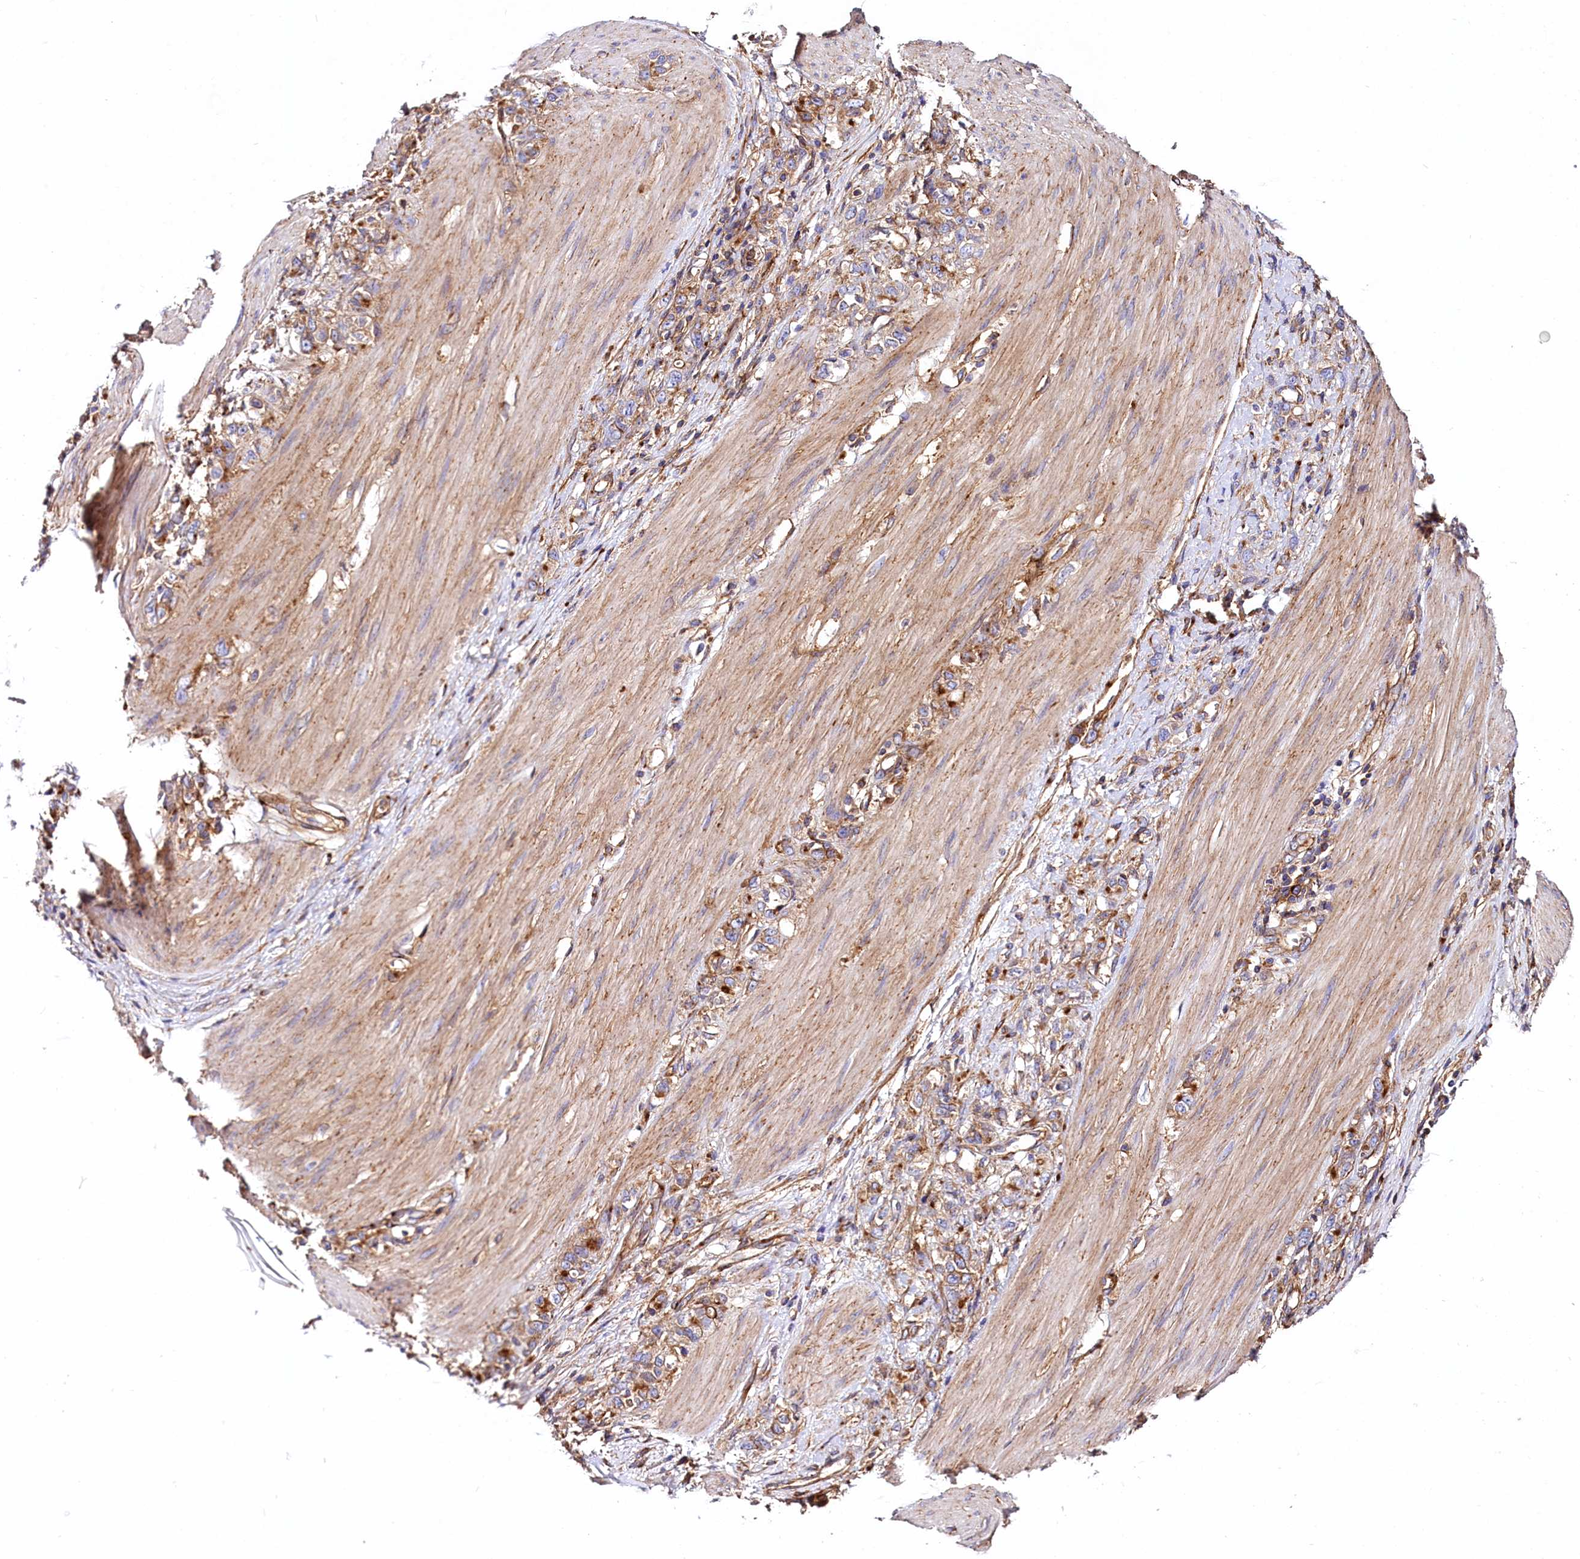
{"staining": {"intensity": "weak", "quantity": "25%-75%", "location": "cytoplasmic/membranous"}, "tissue": "stomach cancer", "cell_type": "Tumor cells", "image_type": "cancer", "snomed": [{"axis": "morphology", "description": "Adenocarcinoma, NOS"}, {"axis": "topography", "description": "Stomach"}], "caption": "Immunohistochemistry image of stomach cancer (adenocarcinoma) stained for a protein (brown), which shows low levels of weak cytoplasmic/membranous expression in approximately 25%-75% of tumor cells.", "gene": "ANO6", "patient": {"sex": "female", "age": 76}}